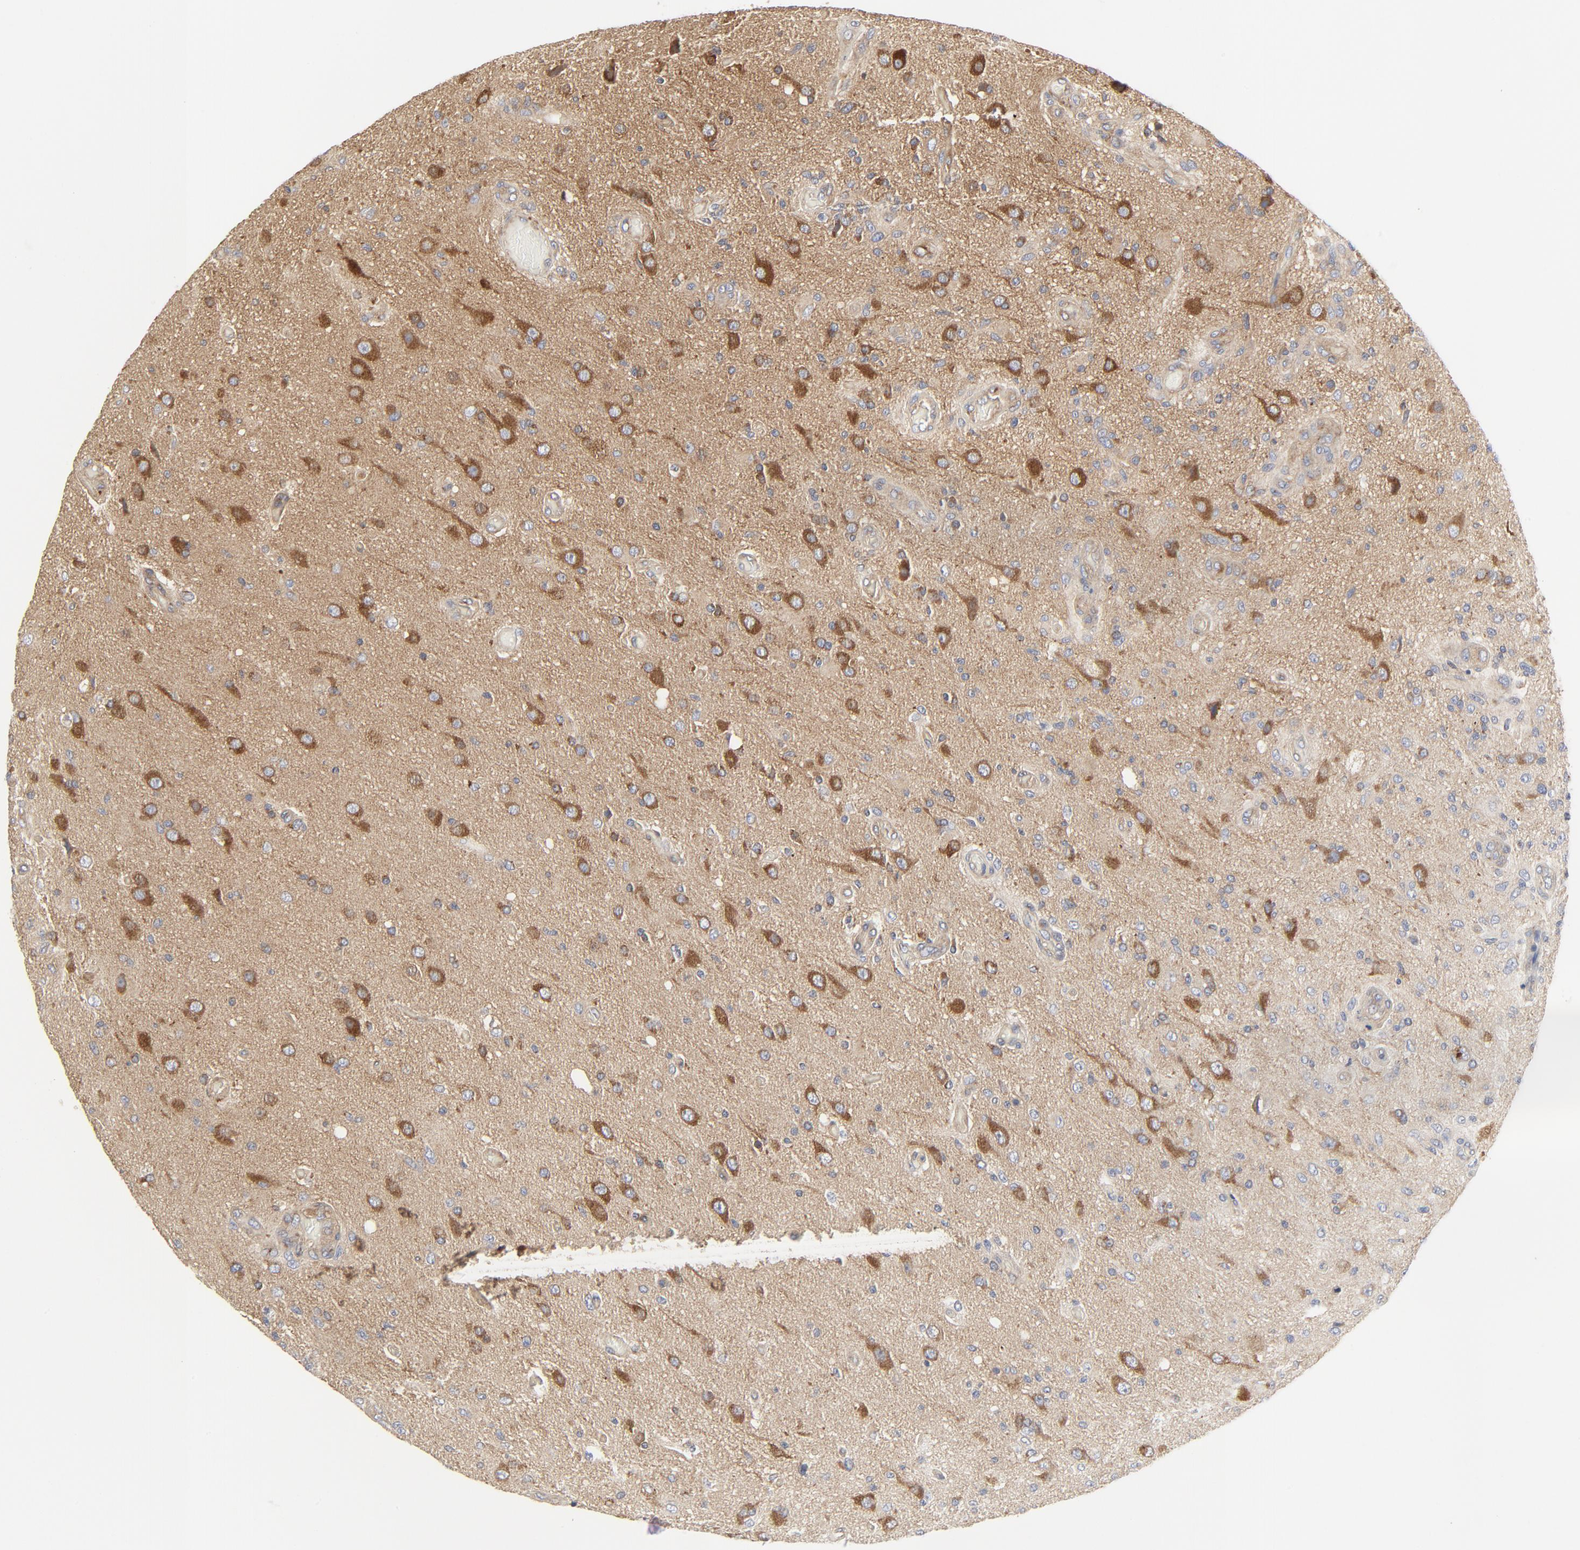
{"staining": {"intensity": "moderate", "quantity": "25%-75%", "location": "cytoplasmic/membranous"}, "tissue": "glioma", "cell_type": "Tumor cells", "image_type": "cancer", "snomed": [{"axis": "morphology", "description": "Normal tissue, NOS"}, {"axis": "morphology", "description": "Glioma, malignant, High grade"}, {"axis": "topography", "description": "Cerebral cortex"}], "caption": "Immunohistochemistry (IHC) of glioma exhibits medium levels of moderate cytoplasmic/membranous positivity in about 25%-75% of tumor cells. (Stains: DAB in brown, nuclei in blue, Microscopy: brightfield microscopy at high magnification).", "gene": "RABEP1", "patient": {"sex": "male", "age": 77}}